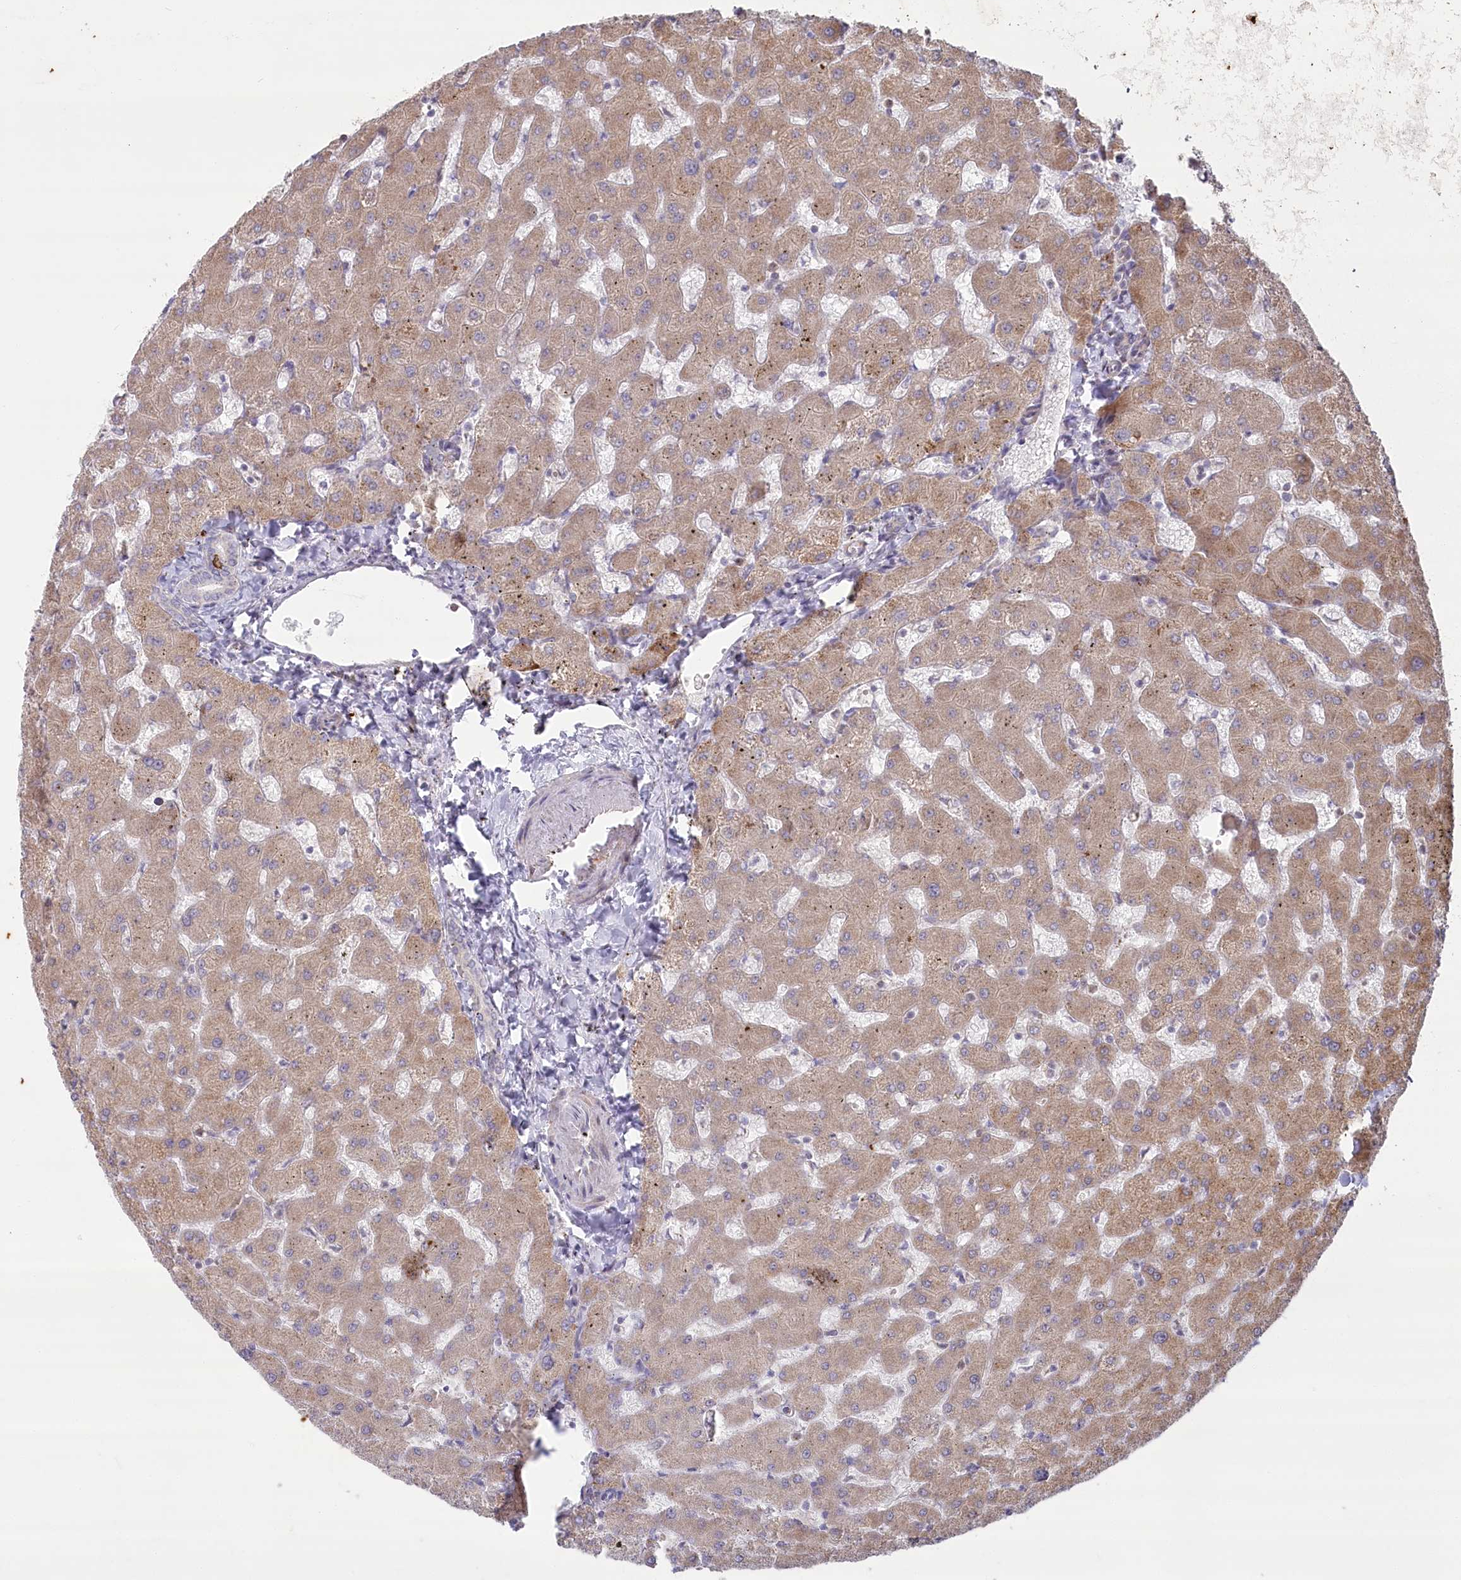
{"staining": {"intensity": "negative", "quantity": "none", "location": "none"}, "tissue": "liver", "cell_type": "Cholangiocytes", "image_type": "normal", "snomed": [{"axis": "morphology", "description": "Normal tissue, NOS"}, {"axis": "topography", "description": "Liver"}], "caption": "Human liver stained for a protein using immunohistochemistry exhibits no expression in cholangiocytes.", "gene": "MTG1", "patient": {"sex": "female", "age": 63}}